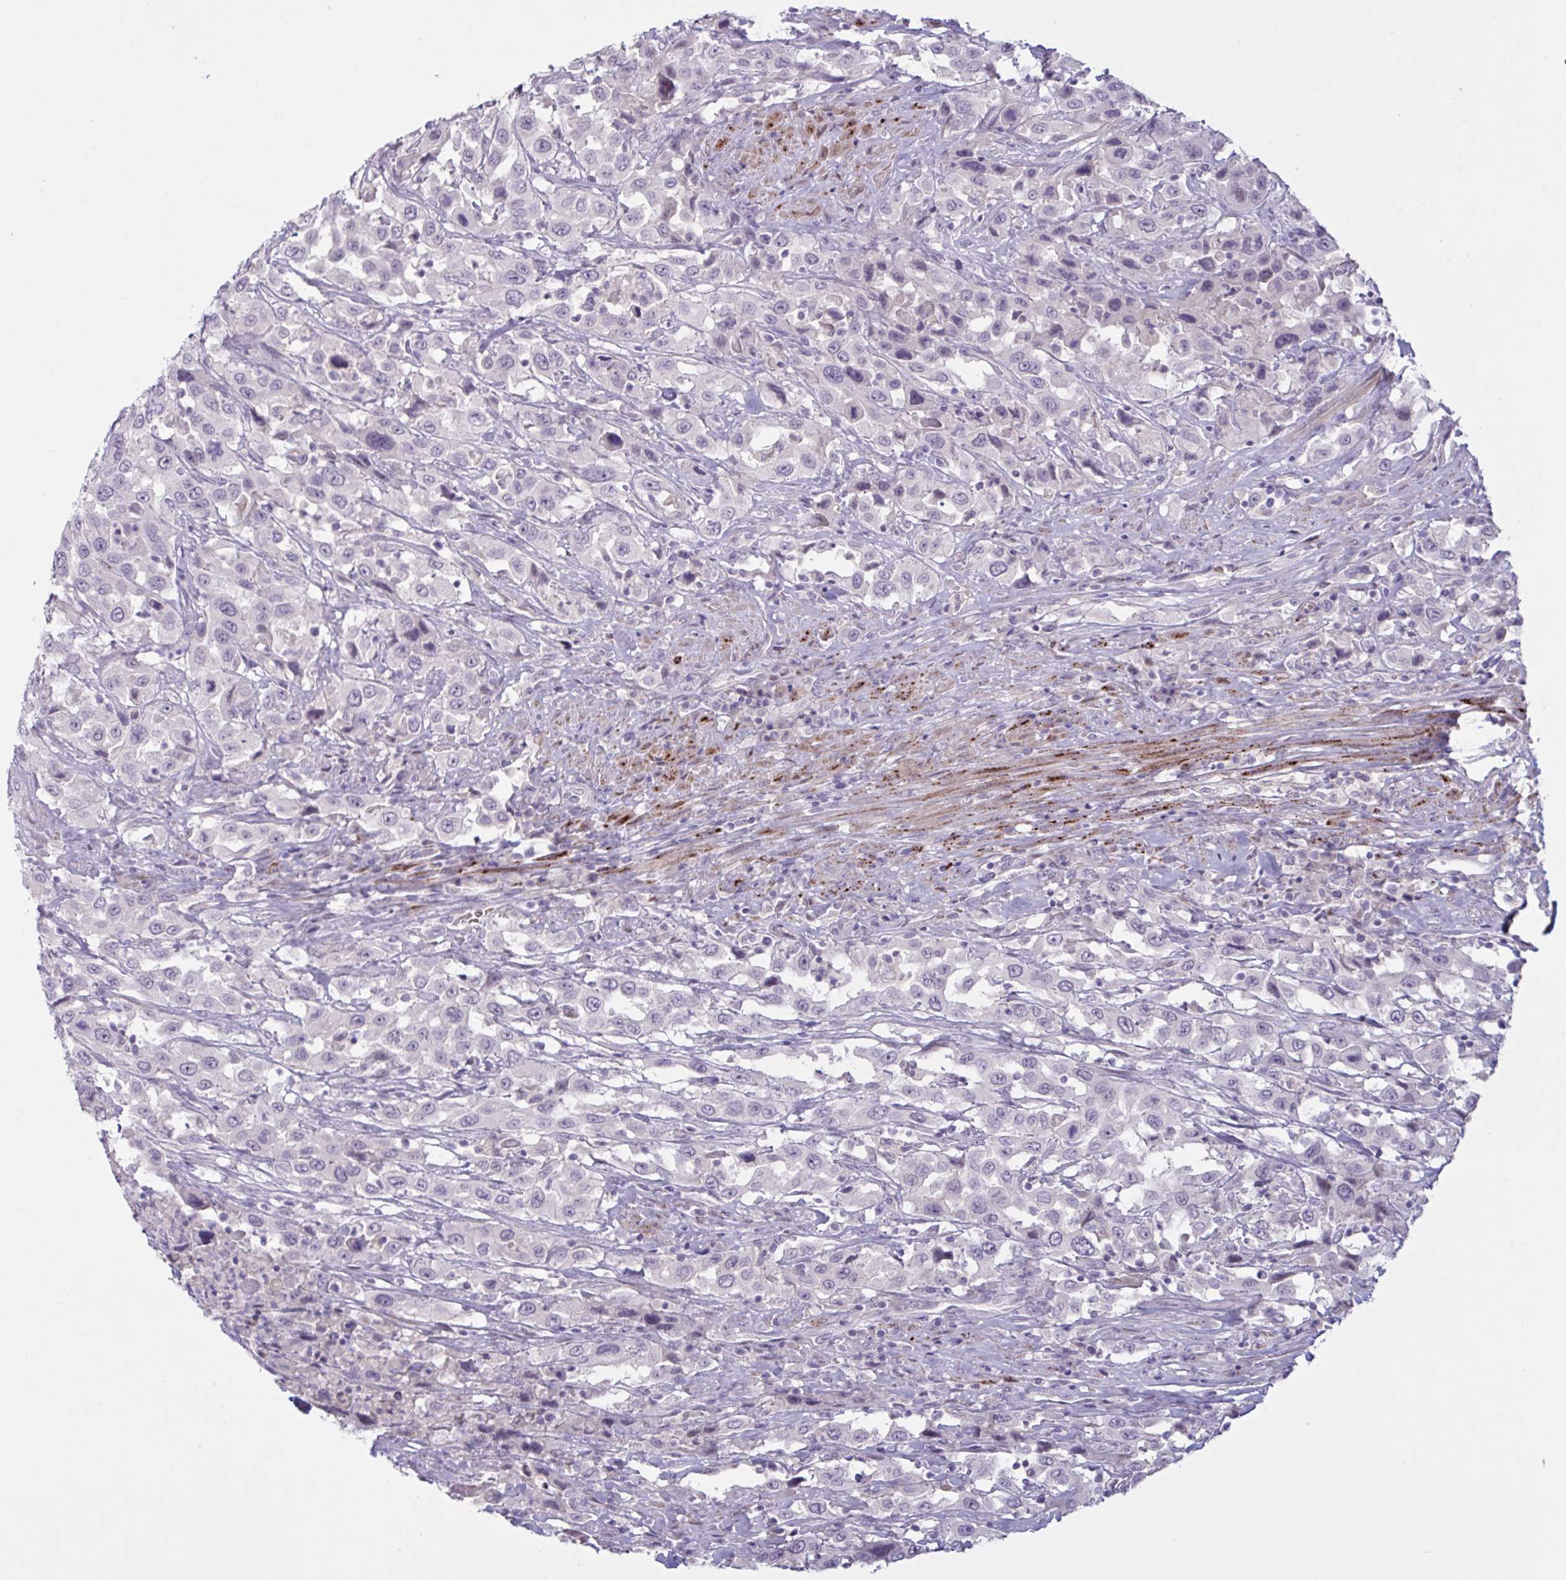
{"staining": {"intensity": "negative", "quantity": "none", "location": "none"}, "tissue": "urothelial cancer", "cell_type": "Tumor cells", "image_type": "cancer", "snomed": [{"axis": "morphology", "description": "Urothelial carcinoma, High grade"}, {"axis": "topography", "description": "Urinary bladder"}], "caption": "Immunohistochemical staining of urothelial carcinoma (high-grade) displays no significant expression in tumor cells.", "gene": "RFPL4B", "patient": {"sex": "male", "age": 61}}